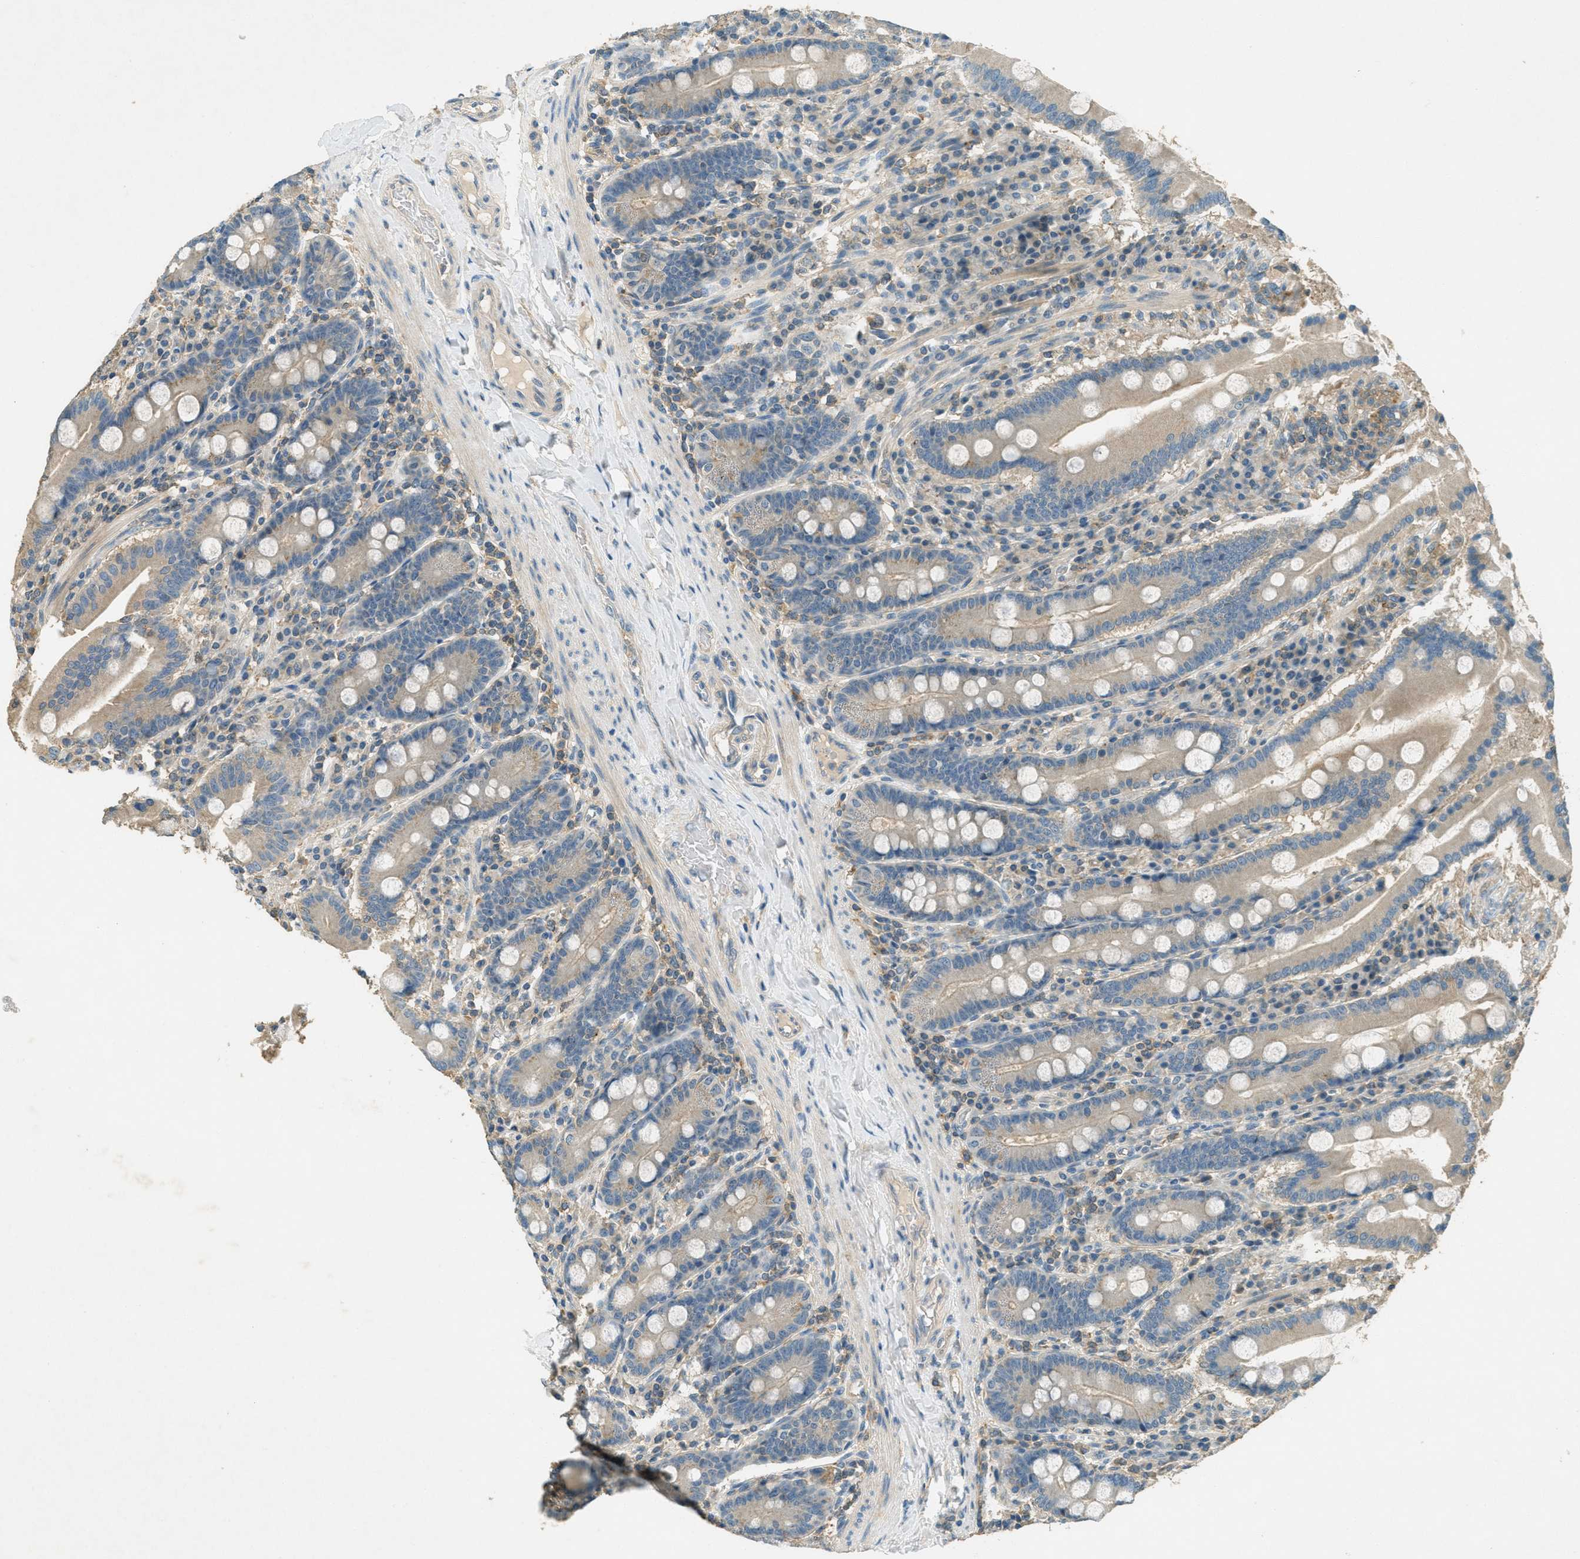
{"staining": {"intensity": "moderate", "quantity": "25%-75%", "location": "cytoplasmic/membranous"}, "tissue": "duodenum", "cell_type": "Glandular cells", "image_type": "normal", "snomed": [{"axis": "morphology", "description": "Normal tissue, NOS"}, {"axis": "topography", "description": "Duodenum"}], "caption": "Glandular cells demonstrate moderate cytoplasmic/membranous positivity in approximately 25%-75% of cells in benign duodenum. Immunohistochemistry (ihc) stains the protein of interest in brown and the nuclei are stained blue.", "gene": "NUDT4B", "patient": {"sex": "male", "age": 50}}